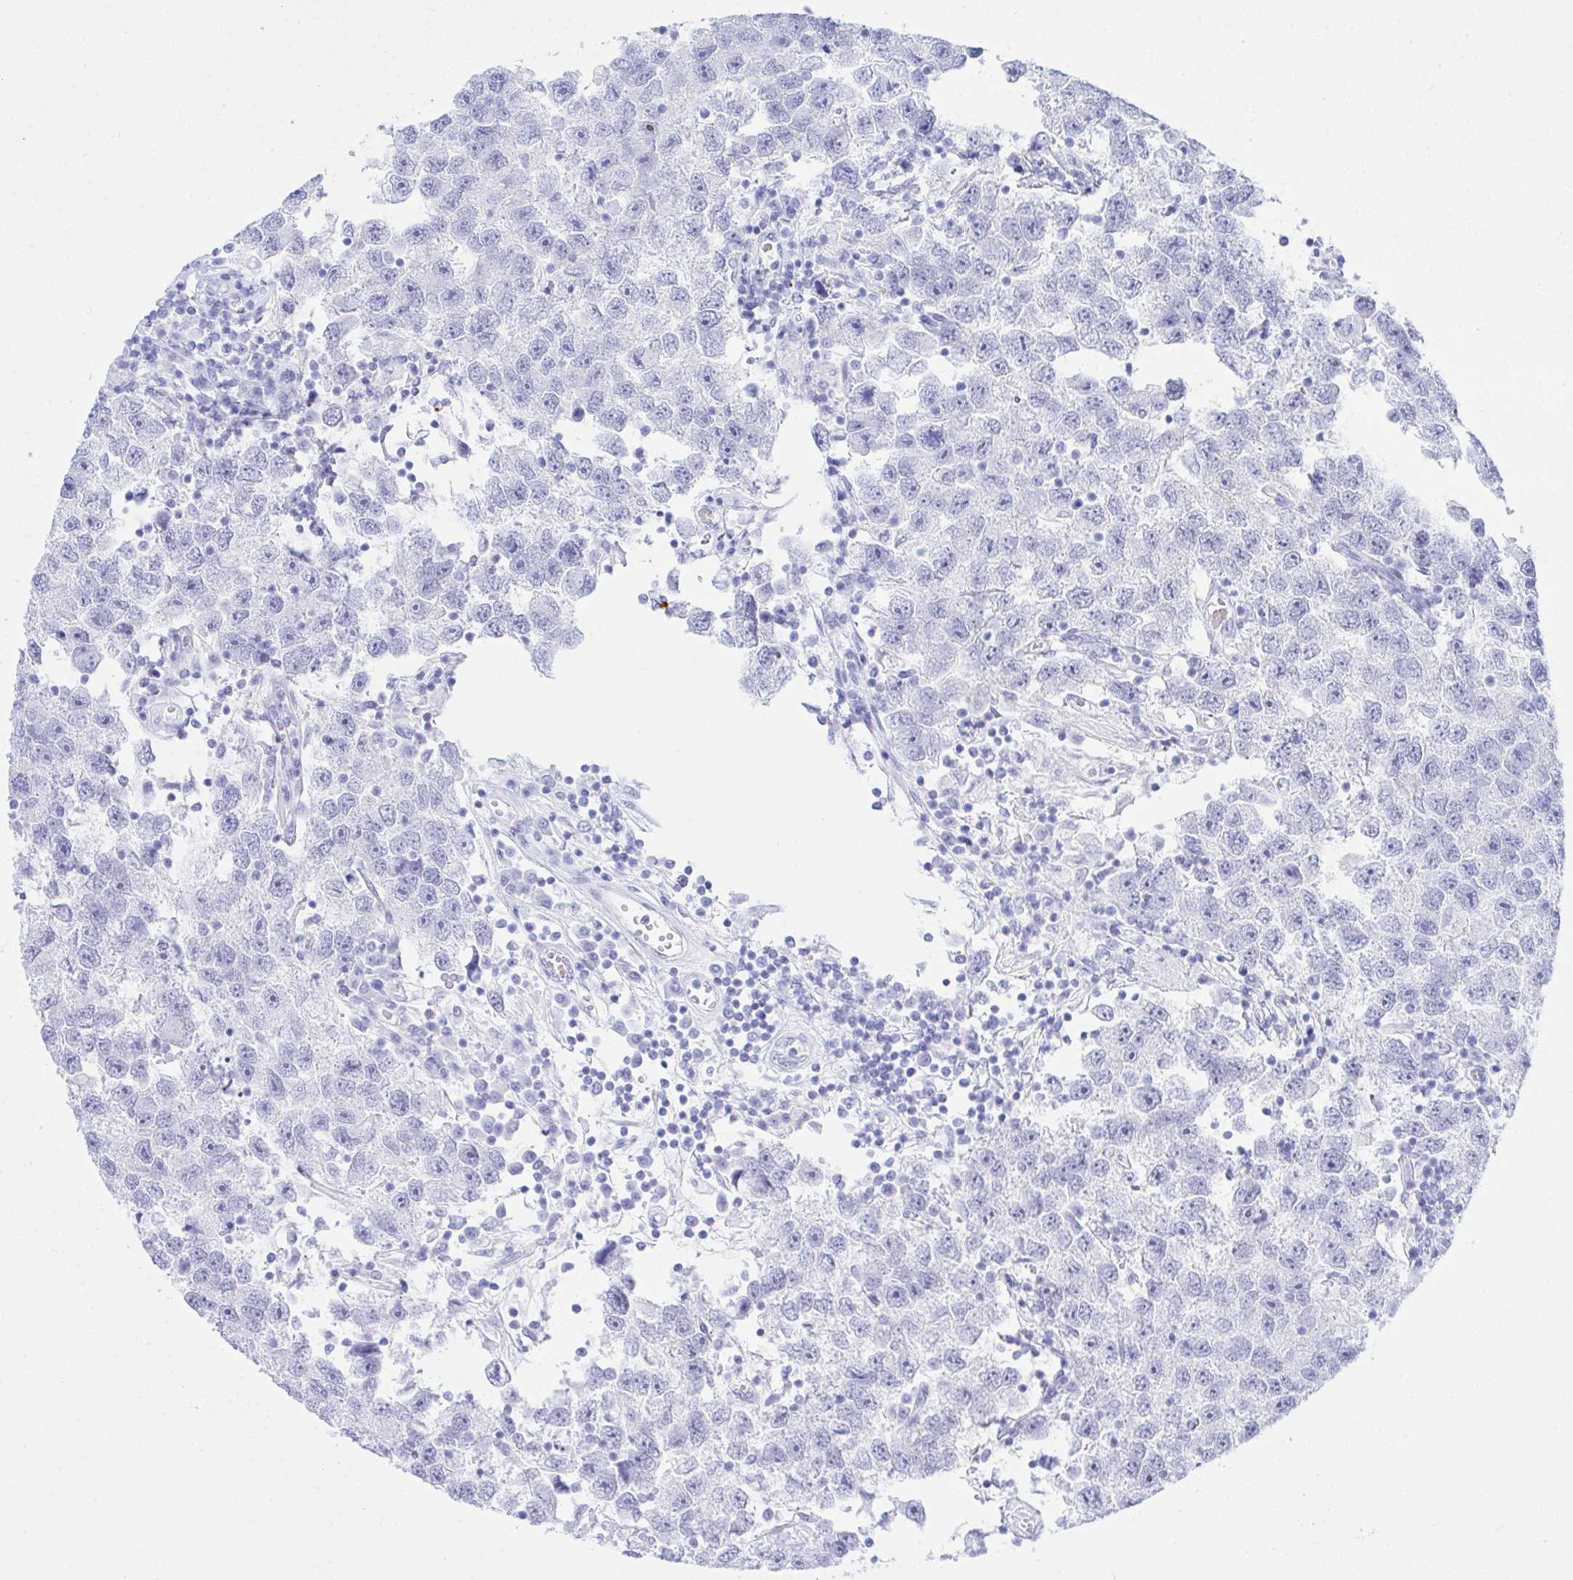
{"staining": {"intensity": "negative", "quantity": "none", "location": "none"}, "tissue": "testis cancer", "cell_type": "Tumor cells", "image_type": "cancer", "snomed": [{"axis": "morphology", "description": "Seminoma, NOS"}, {"axis": "topography", "description": "Testis"}], "caption": "Histopathology image shows no significant protein positivity in tumor cells of testis cancer. (Stains: DAB immunohistochemistry with hematoxylin counter stain, Microscopy: brightfield microscopy at high magnification).", "gene": "SELENOV", "patient": {"sex": "male", "age": 26}}